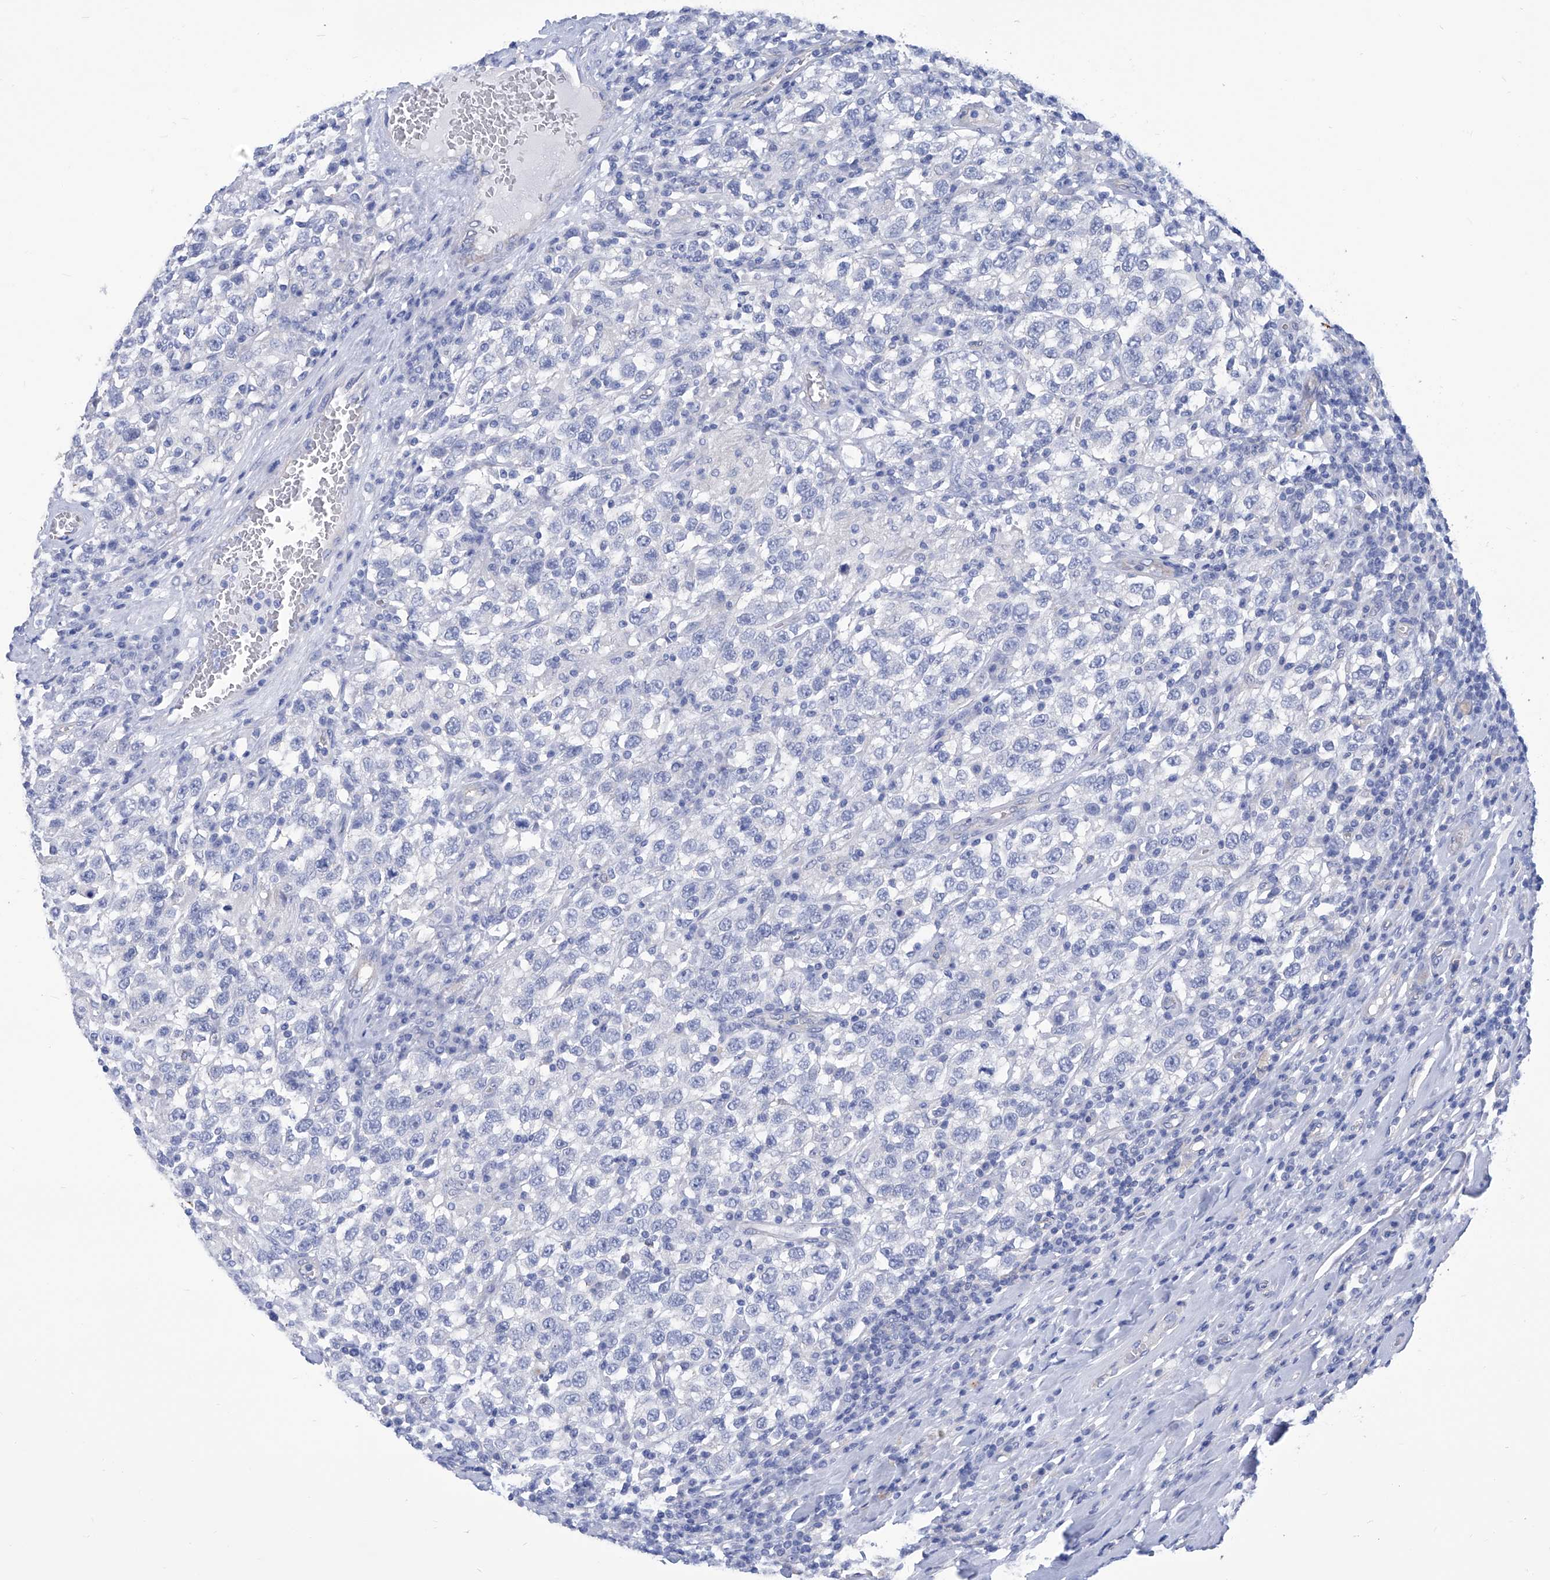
{"staining": {"intensity": "negative", "quantity": "none", "location": "none"}, "tissue": "testis cancer", "cell_type": "Tumor cells", "image_type": "cancer", "snomed": [{"axis": "morphology", "description": "Seminoma, NOS"}, {"axis": "topography", "description": "Testis"}], "caption": "IHC photomicrograph of testis cancer stained for a protein (brown), which reveals no expression in tumor cells.", "gene": "SMS", "patient": {"sex": "male", "age": 41}}